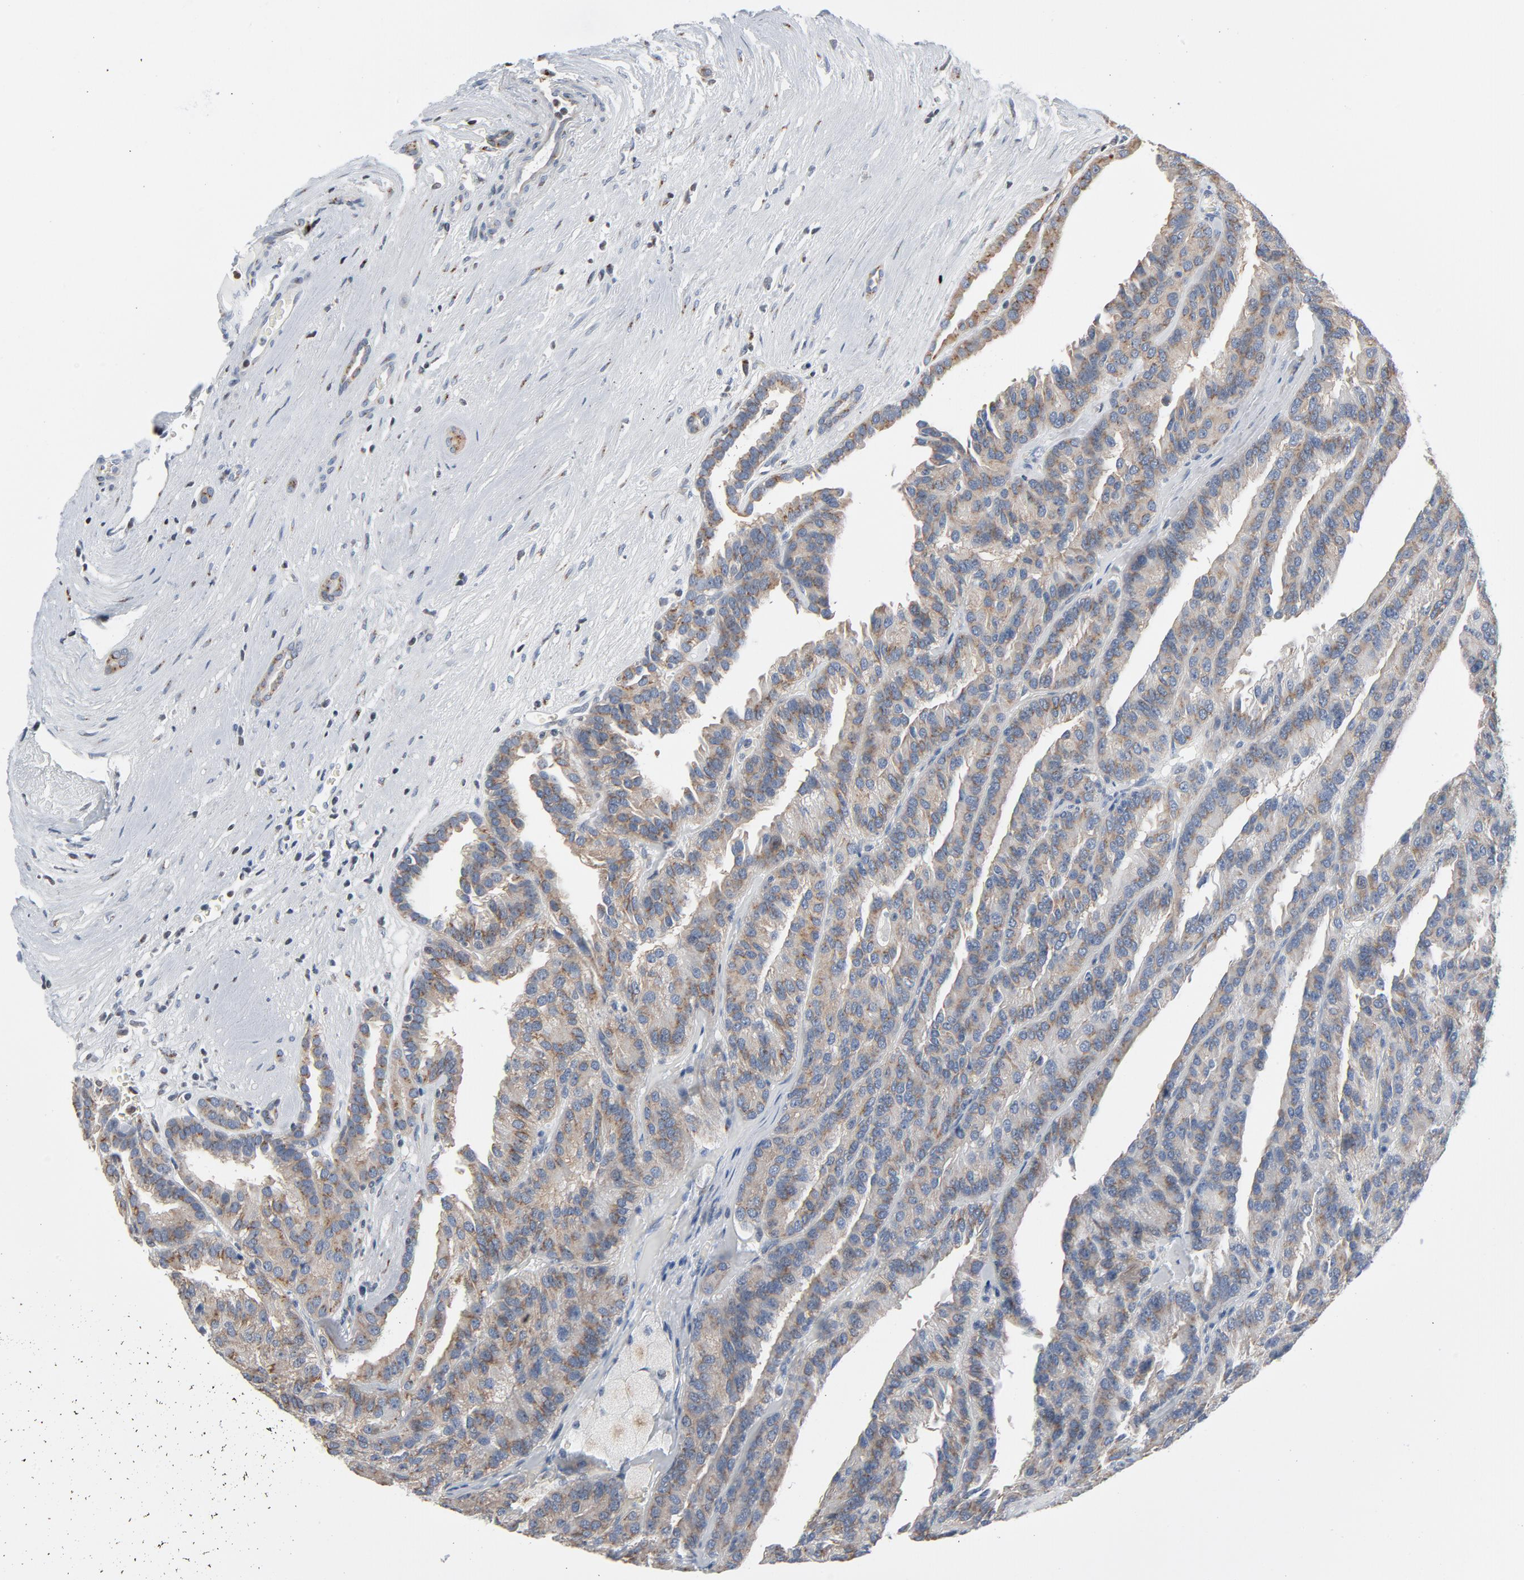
{"staining": {"intensity": "moderate", "quantity": ">75%", "location": "cytoplasmic/membranous"}, "tissue": "renal cancer", "cell_type": "Tumor cells", "image_type": "cancer", "snomed": [{"axis": "morphology", "description": "Adenocarcinoma, NOS"}, {"axis": "topography", "description": "Kidney"}], "caption": "Protein expression analysis of human renal cancer reveals moderate cytoplasmic/membranous expression in approximately >75% of tumor cells.", "gene": "YIPF6", "patient": {"sex": "male", "age": 46}}